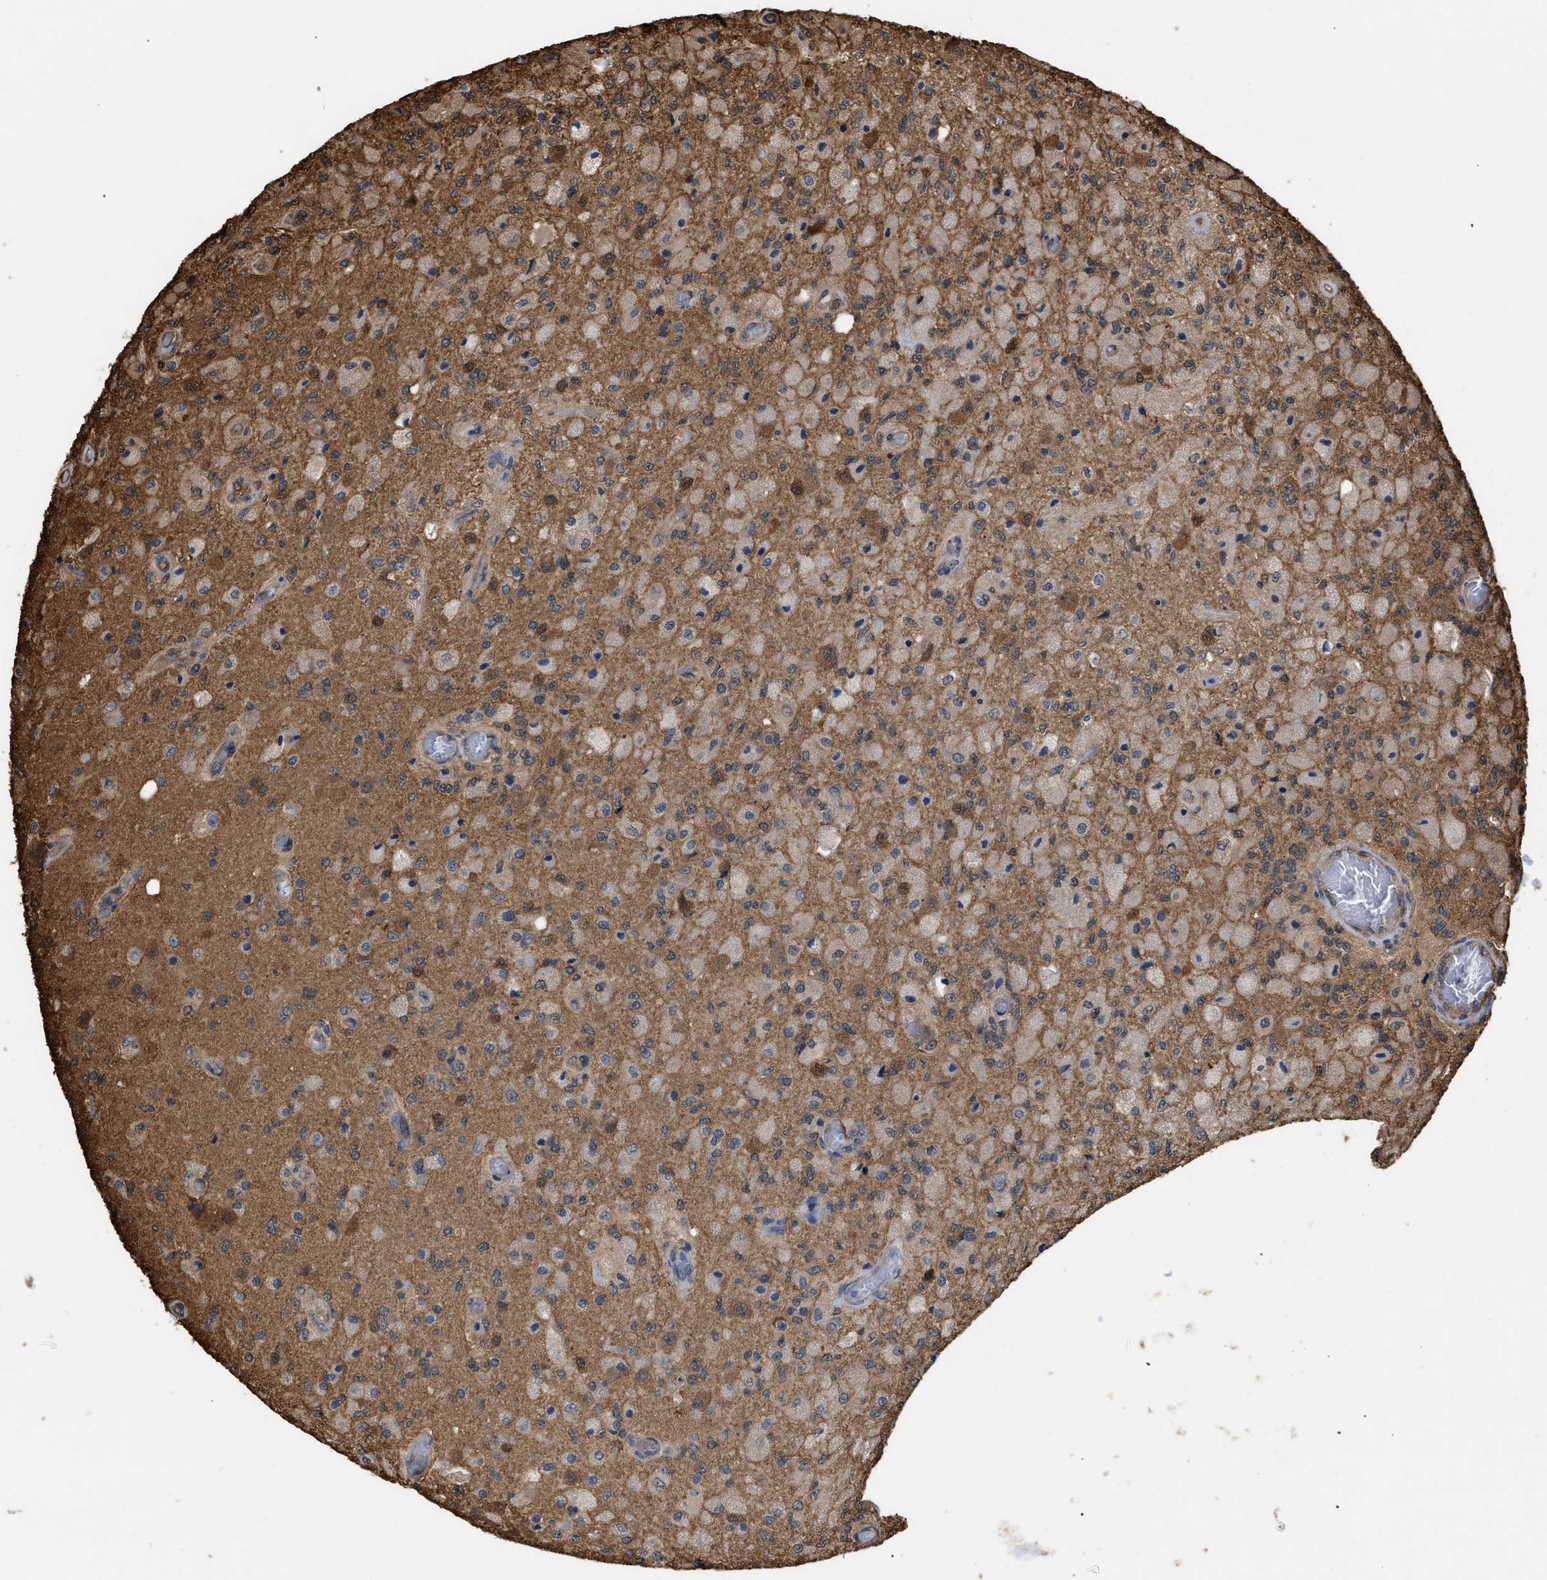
{"staining": {"intensity": "moderate", "quantity": "25%-75%", "location": "cytoplasmic/membranous"}, "tissue": "glioma", "cell_type": "Tumor cells", "image_type": "cancer", "snomed": [{"axis": "morphology", "description": "Normal tissue, NOS"}, {"axis": "morphology", "description": "Glioma, malignant, High grade"}, {"axis": "topography", "description": "Cerebral cortex"}], "caption": "DAB immunohistochemical staining of human high-grade glioma (malignant) exhibits moderate cytoplasmic/membranous protein staining in approximately 25%-75% of tumor cells.", "gene": "CALM1", "patient": {"sex": "male", "age": 77}}